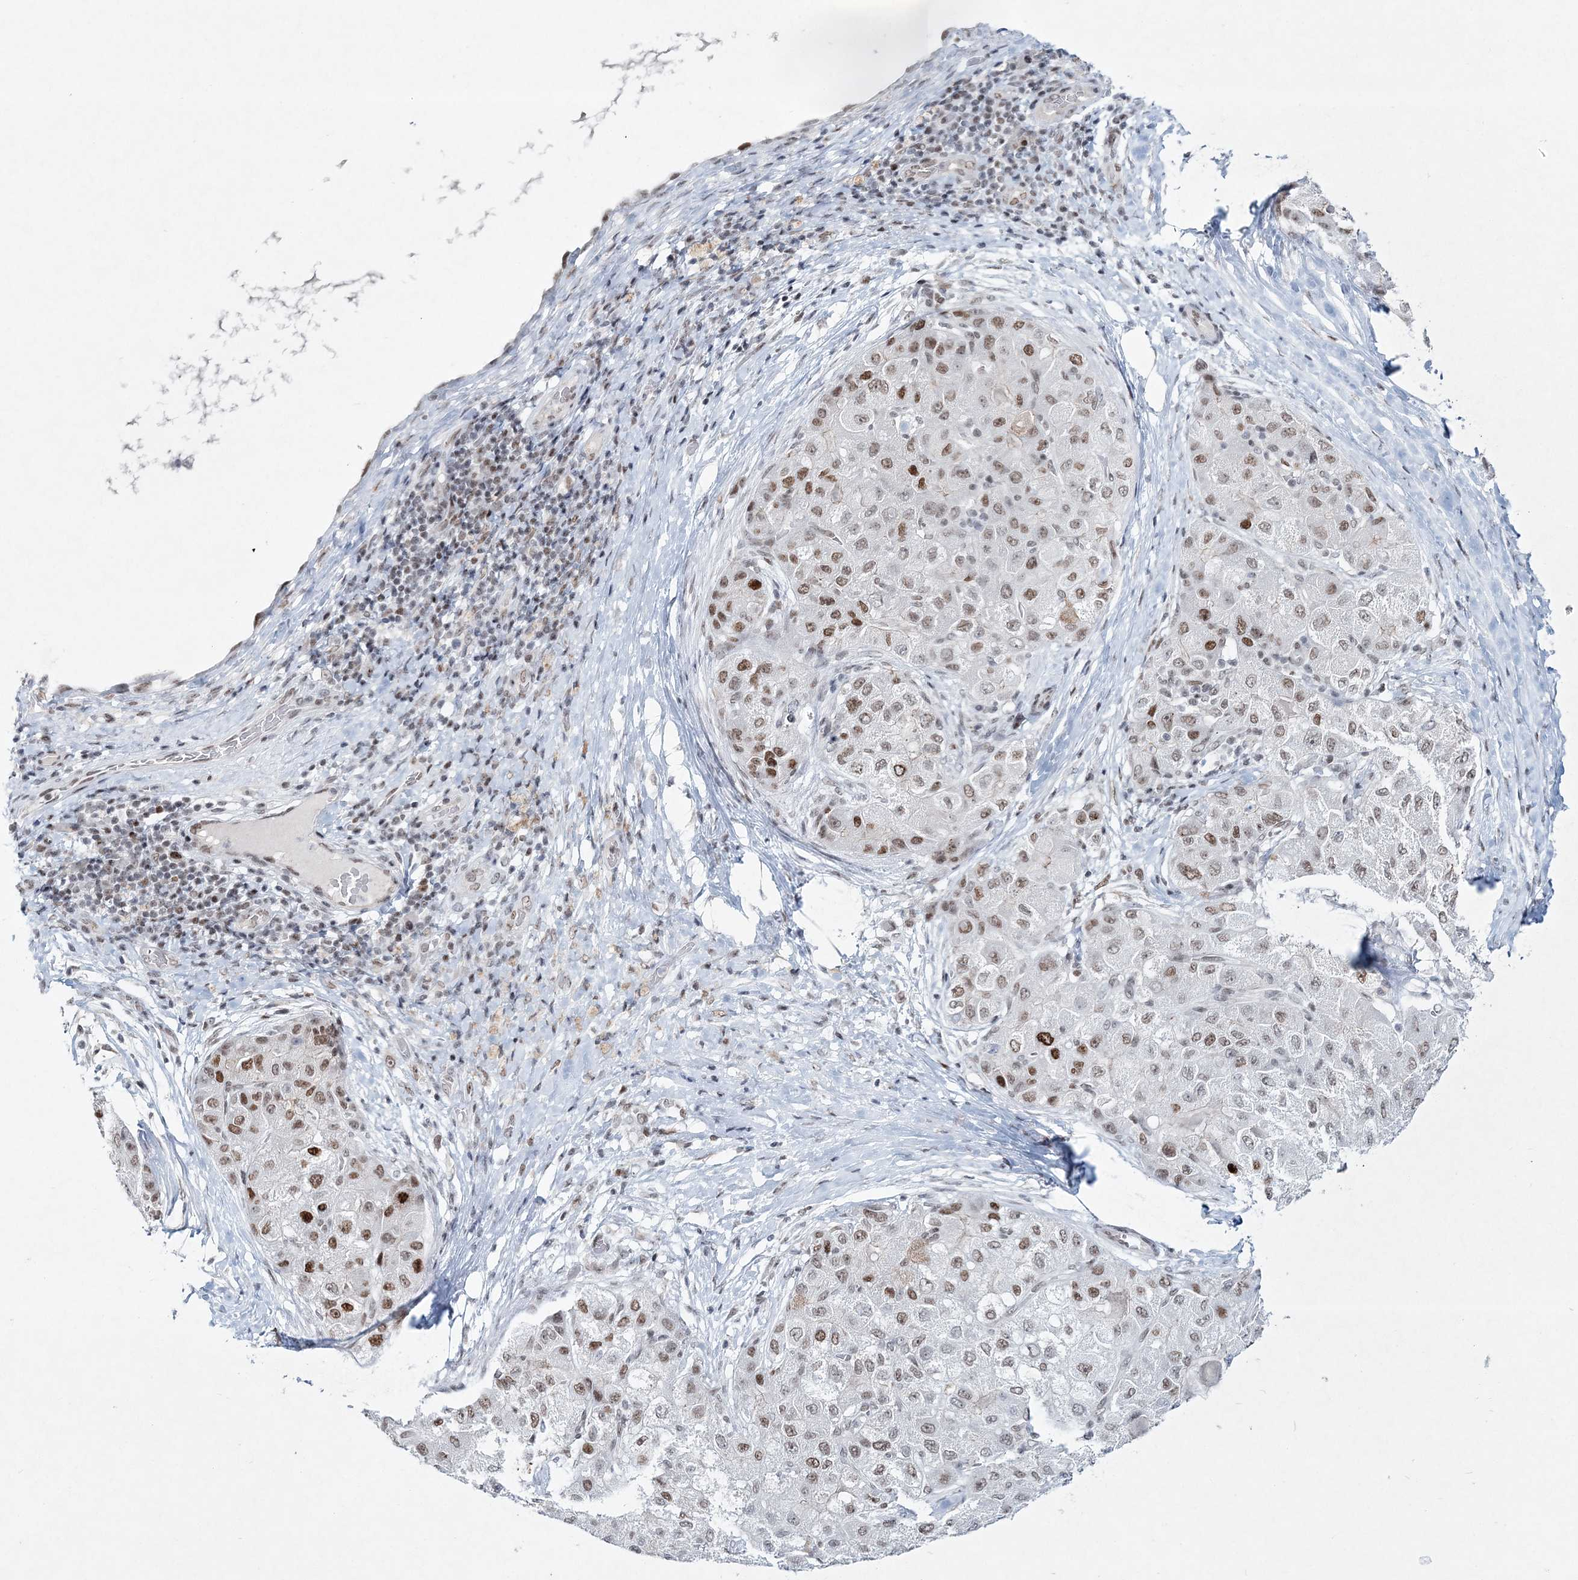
{"staining": {"intensity": "moderate", "quantity": ">75%", "location": "nuclear"}, "tissue": "liver cancer", "cell_type": "Tumor cells", "image_type": "cancer", "snomed": [{"axis": "morphology", "description": "Carcinoma, Hepatocellular, NOS"}, {"axis": "topography", "description": "Liver"}], "caption": "Tumor cells display medium levels of moderate nuclear expression in approximately >75% of cells in hepatocellular carcinoma (liver).", "gene": "LRRFIP2", "patient": {"sex": "male", "age": 80}}